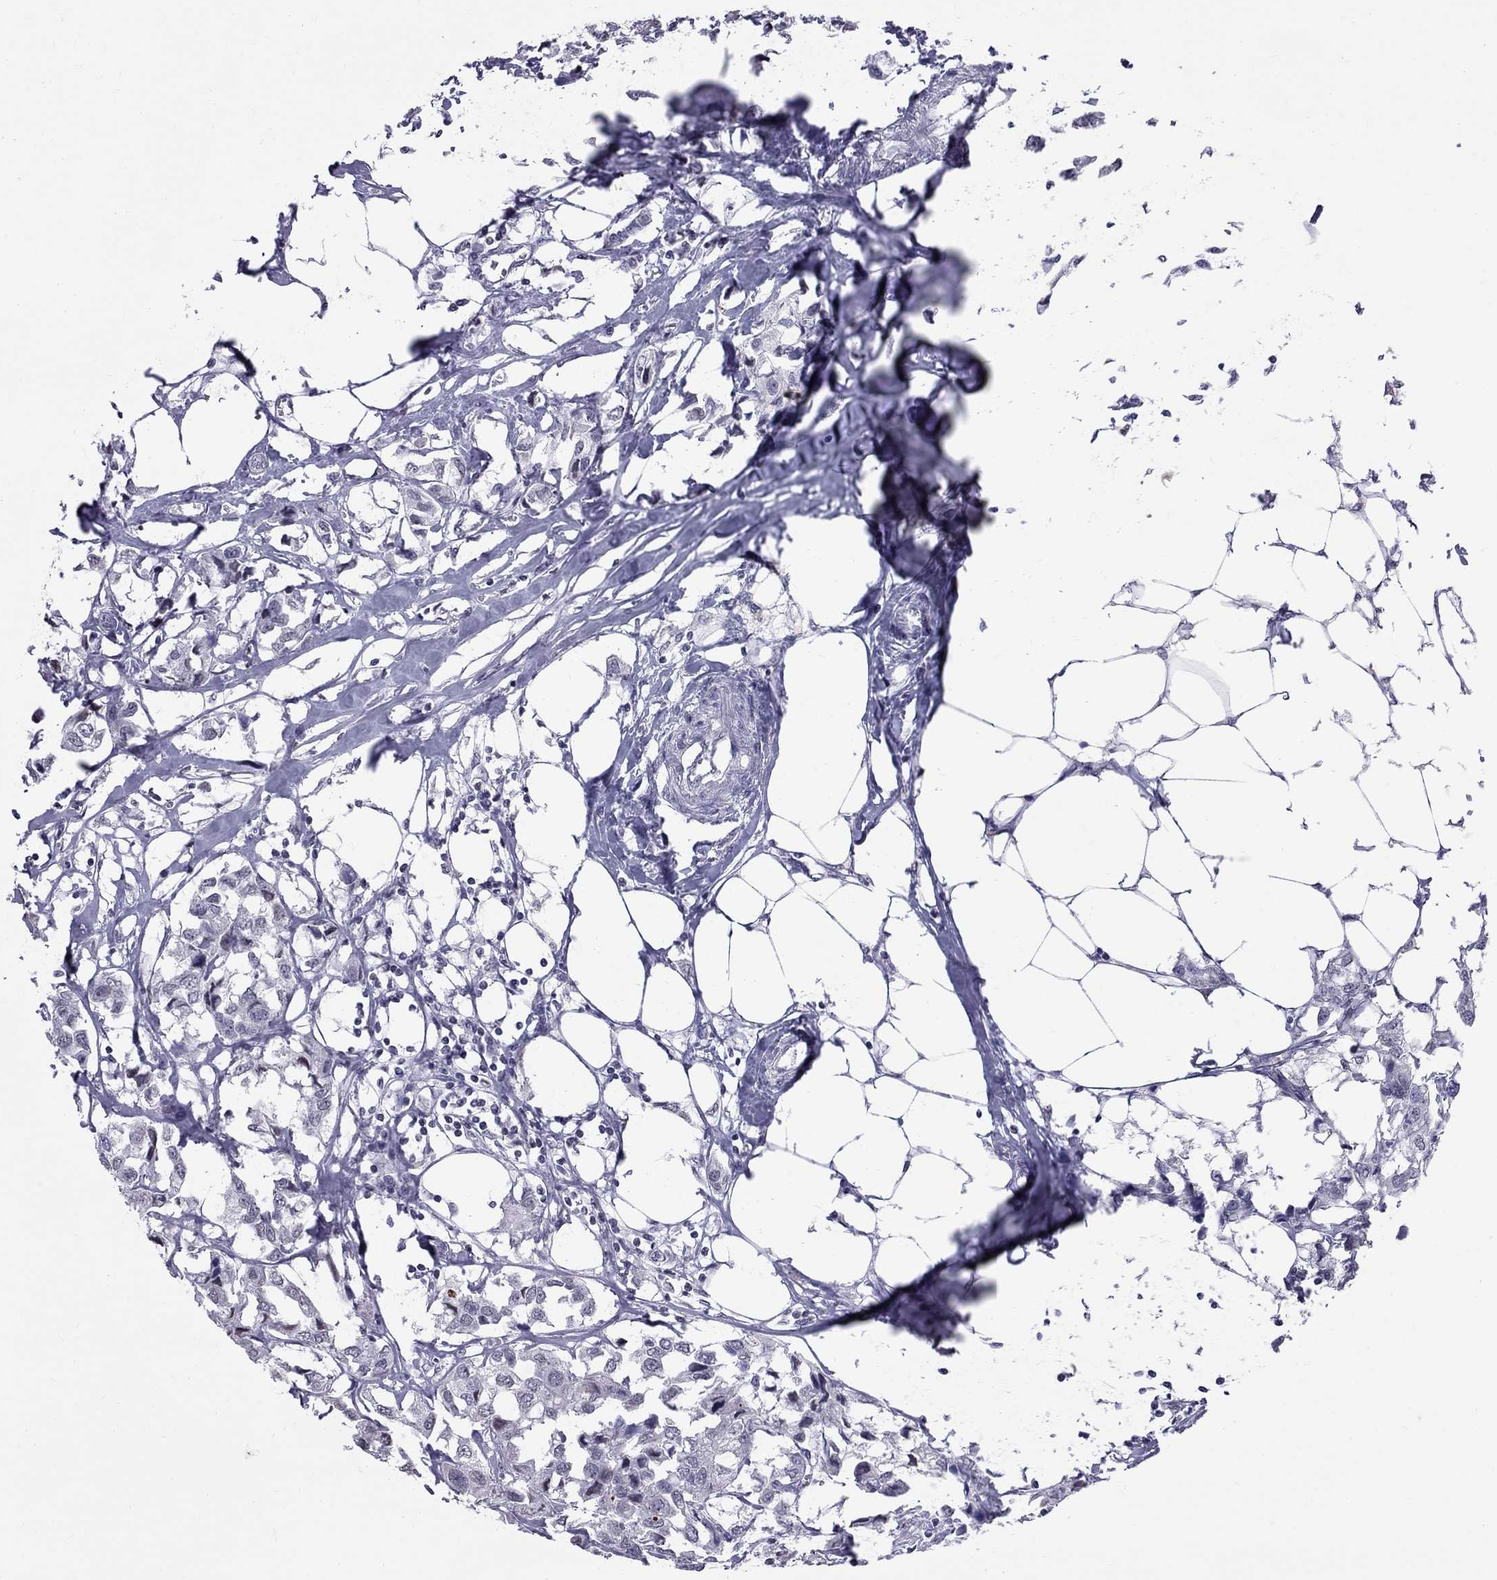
{"staining": {"intensity": "negative", "quantity": "none", "location": "none"}, "tissue": "breast cancer", "cell_type": "Tumor cells", "image_type": "cancer", "snomed": [{"axis": "morphology", "description": "Duct carcinoma"}, {"axis": "topography", "description": "Breast"}], "caption": "Immunohistochemical staining of invasive ductal carcinoma (breast) exhibits no significant staining in tumor cells.", "gene": "MUC15", "patient": {"sex": "female", "age": 80}}